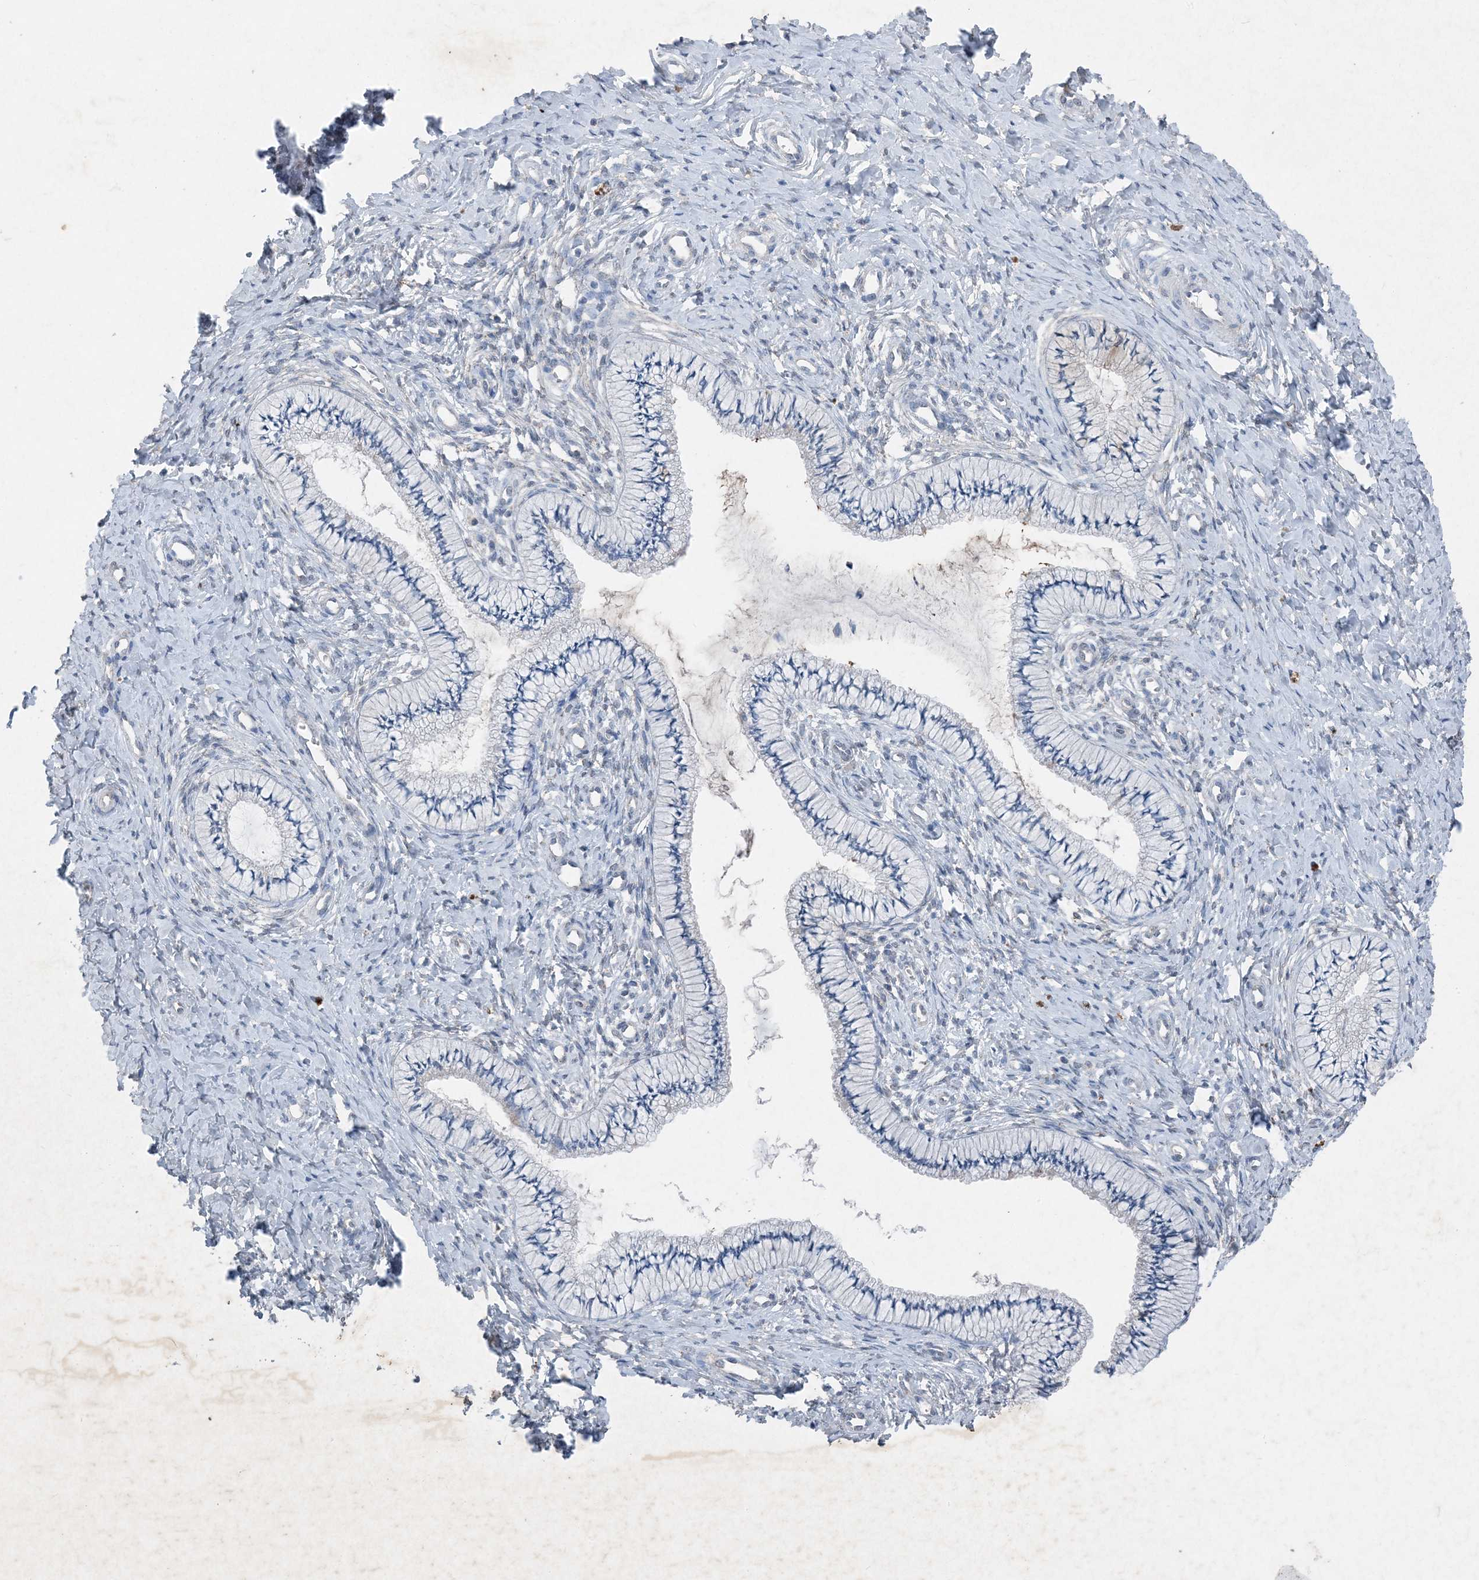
{"staining": {"intensity": "negative", "quantity": "none", "location": "none"}, "tissue": "cervix", "cell_type": "Glandular cells", "image_type": "normal", "snomed": [{"axis": "morphology", "description": "Normal tissue, NOS"}, {"axis": "topography", "description": "Cervix"}], "caption": "Immunohistochemical staining of unremarkable cervix reveals no significant expression in glandular cells.", "gene": "FCN3", "patient": {"sex": "female", "age": 36}}